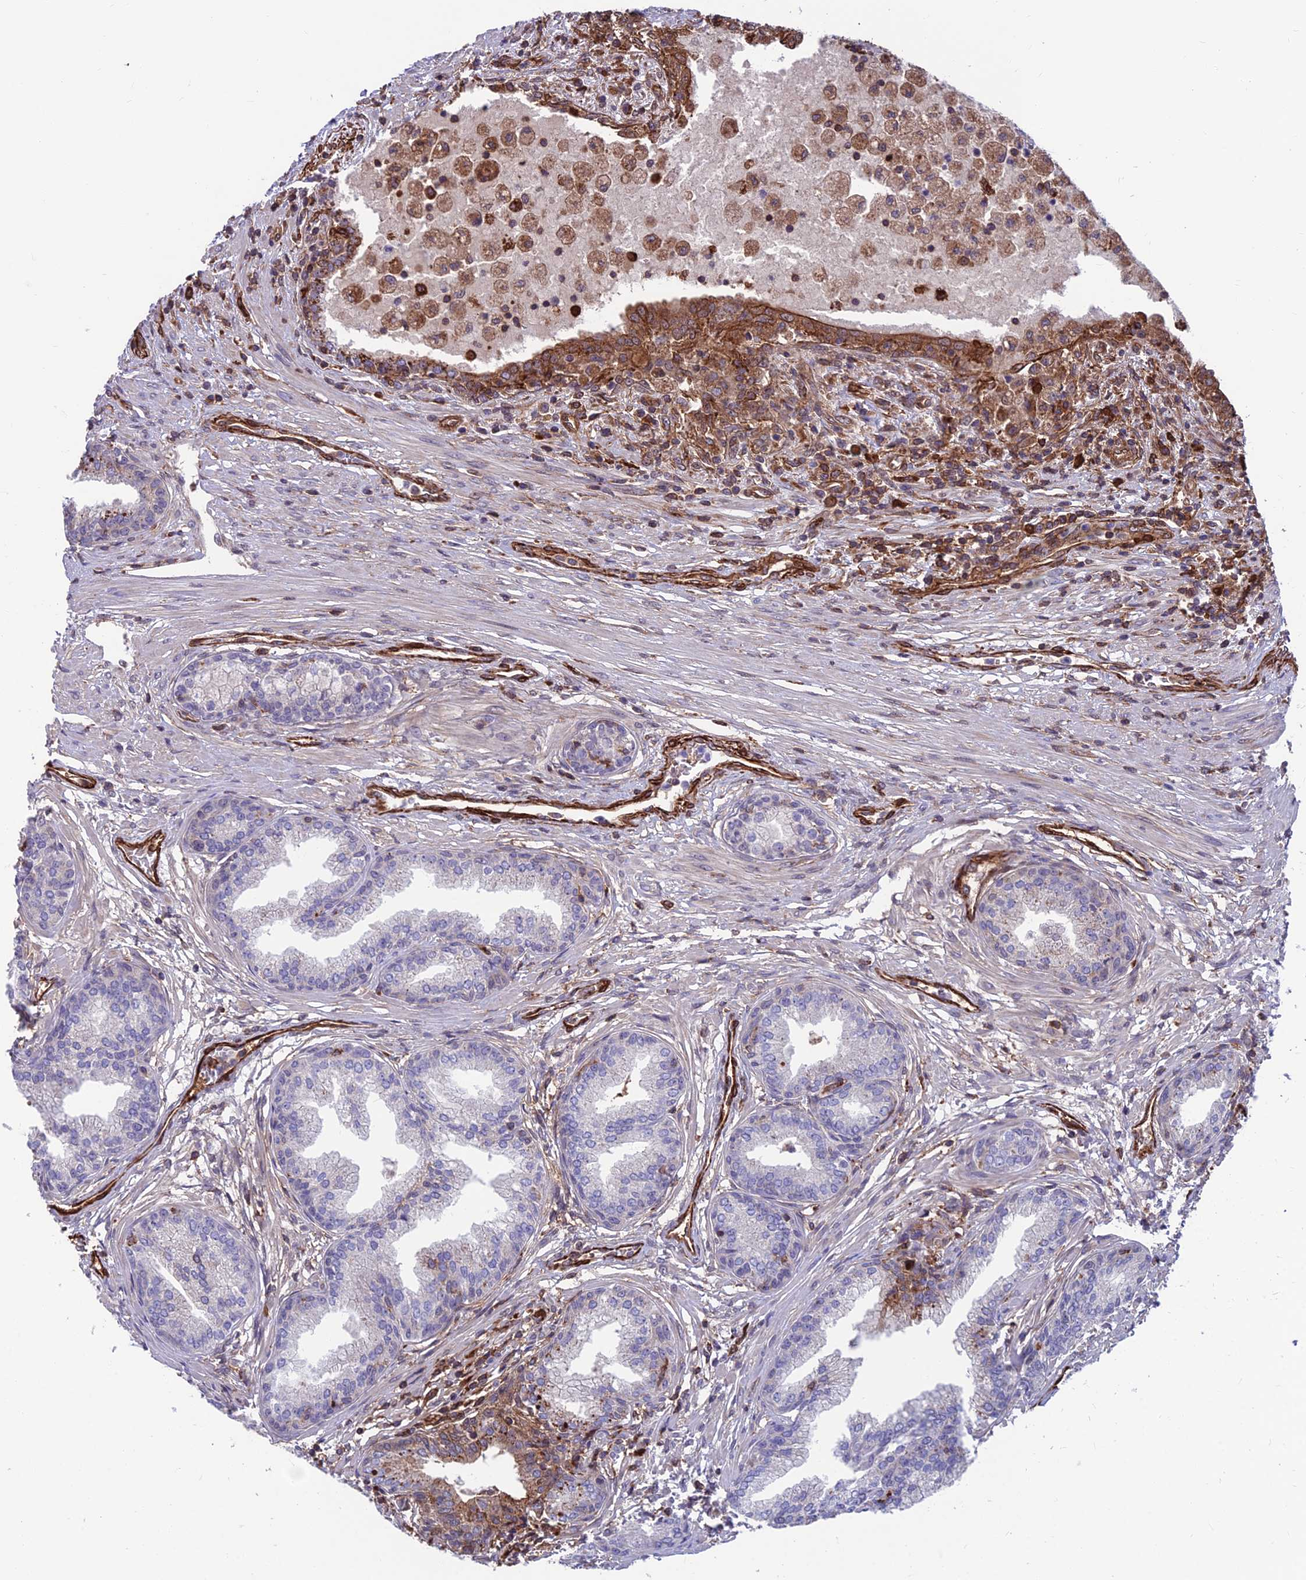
{"staining": {"intensity": "negative", "quantity": "none", "location": "none"}, "tissue": "prostate cancer", "cell_type": "Tumor cells", "image_type": "cancer", "snomed": [{"axis": "morphology", "description": "Adenocarcinoma, High grade"}, {"axis": "topography", "description": "Prostate"}], "caption": "A micrograph of prostate cancer stained for a protein reveals no brown staining in tumor cells.", "gene": "RTN4RL1", "patient": {"sex": "male", "age": 67}}